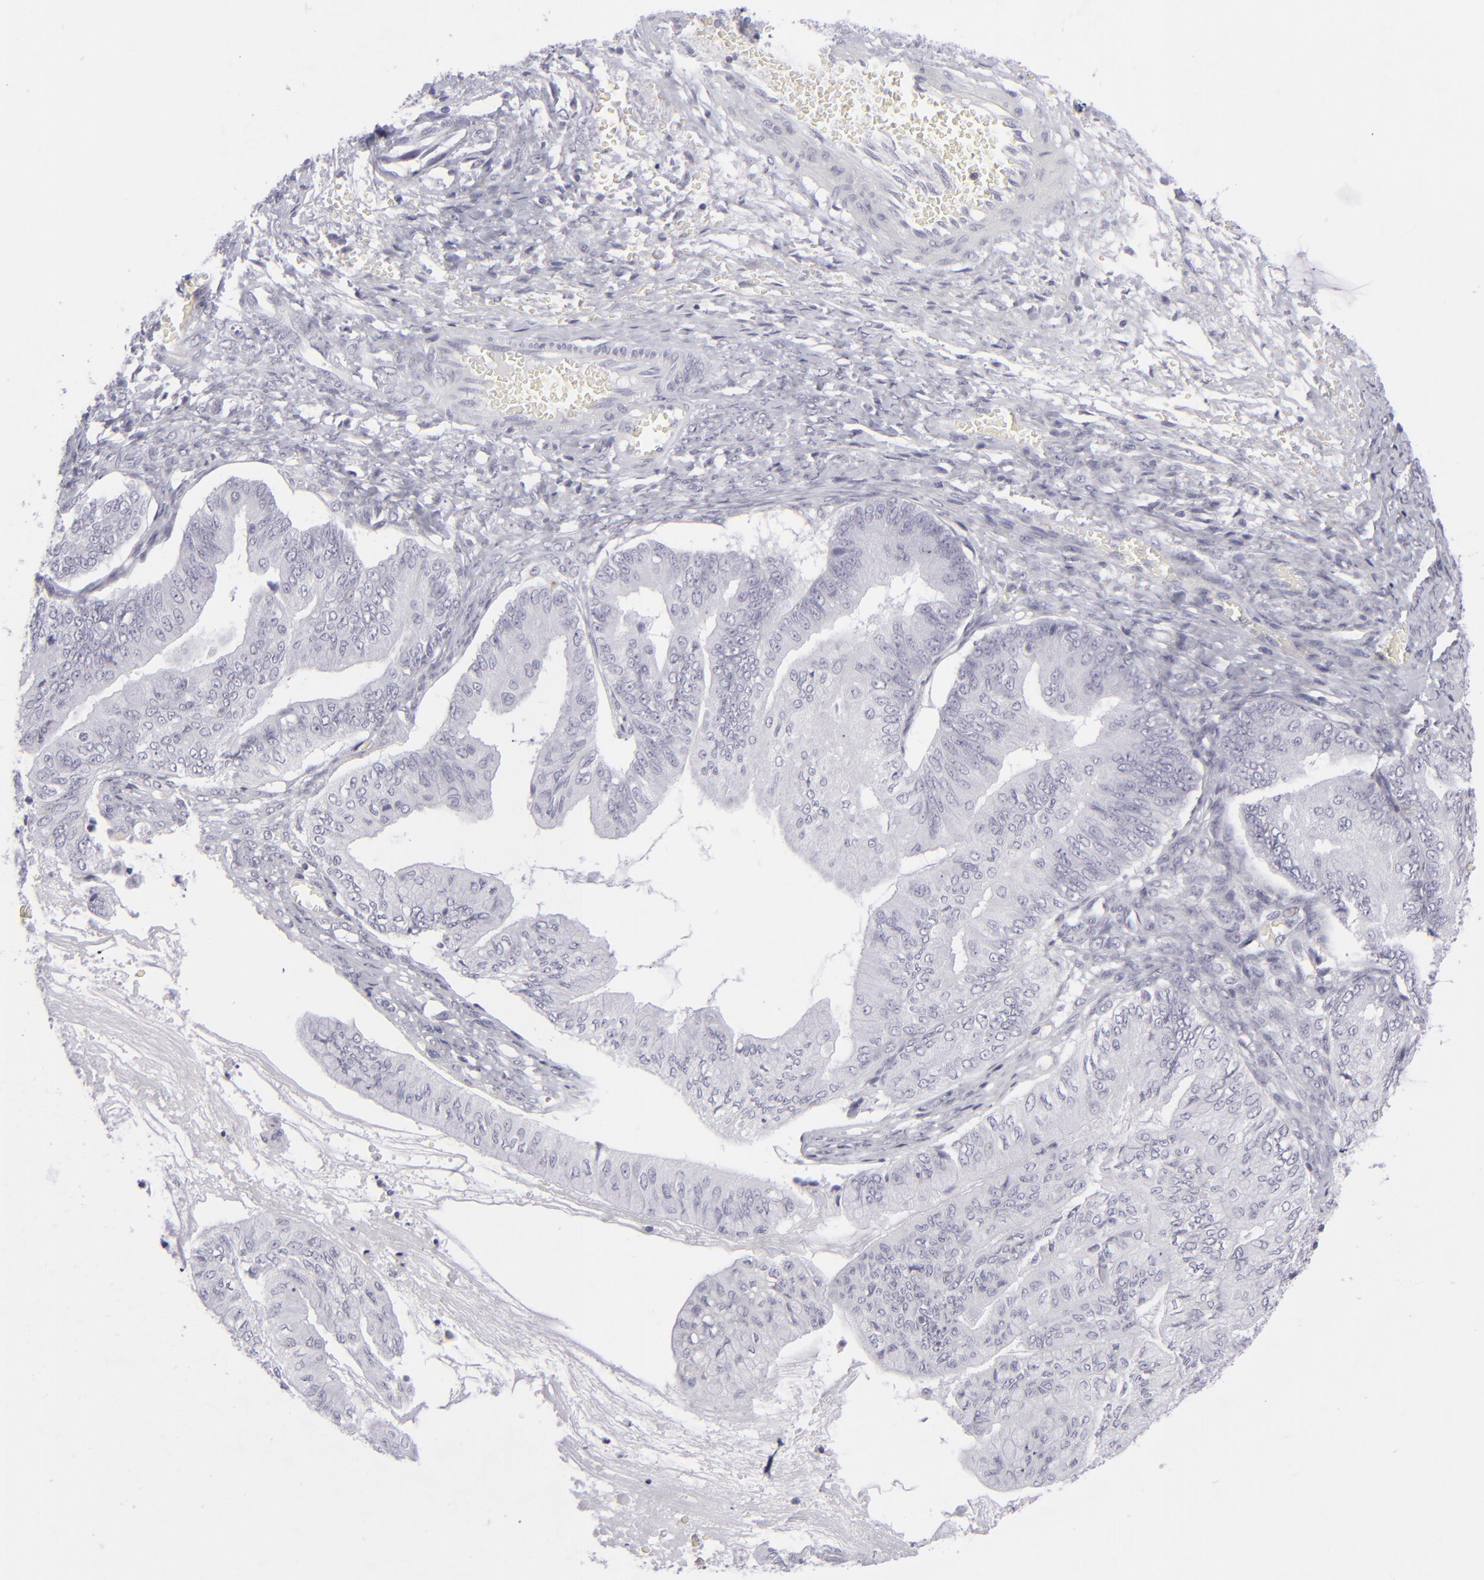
{"staining": {"intensity": "negative", "quantity": "none", "location": "none"}, "tissue": "ovarian cancer", "cell_type": "Tumor cells", "image_type": "cancer", "snomed": [{"axis": "morphology", "description": "Cystadenocarcinoma, mucinous, NOS"}, {"axis": "topography", "description": "Ovary"}], "caption": "Immunohistochemistry (IHC) histopathology image of neoplastic tissue: ovarian mucinous cystadenocarcinoma stained with DAB reveals no significant protein expression in tumor cells.", "gene": "CD7", "patient": {"sex": "female", "age": 36}}